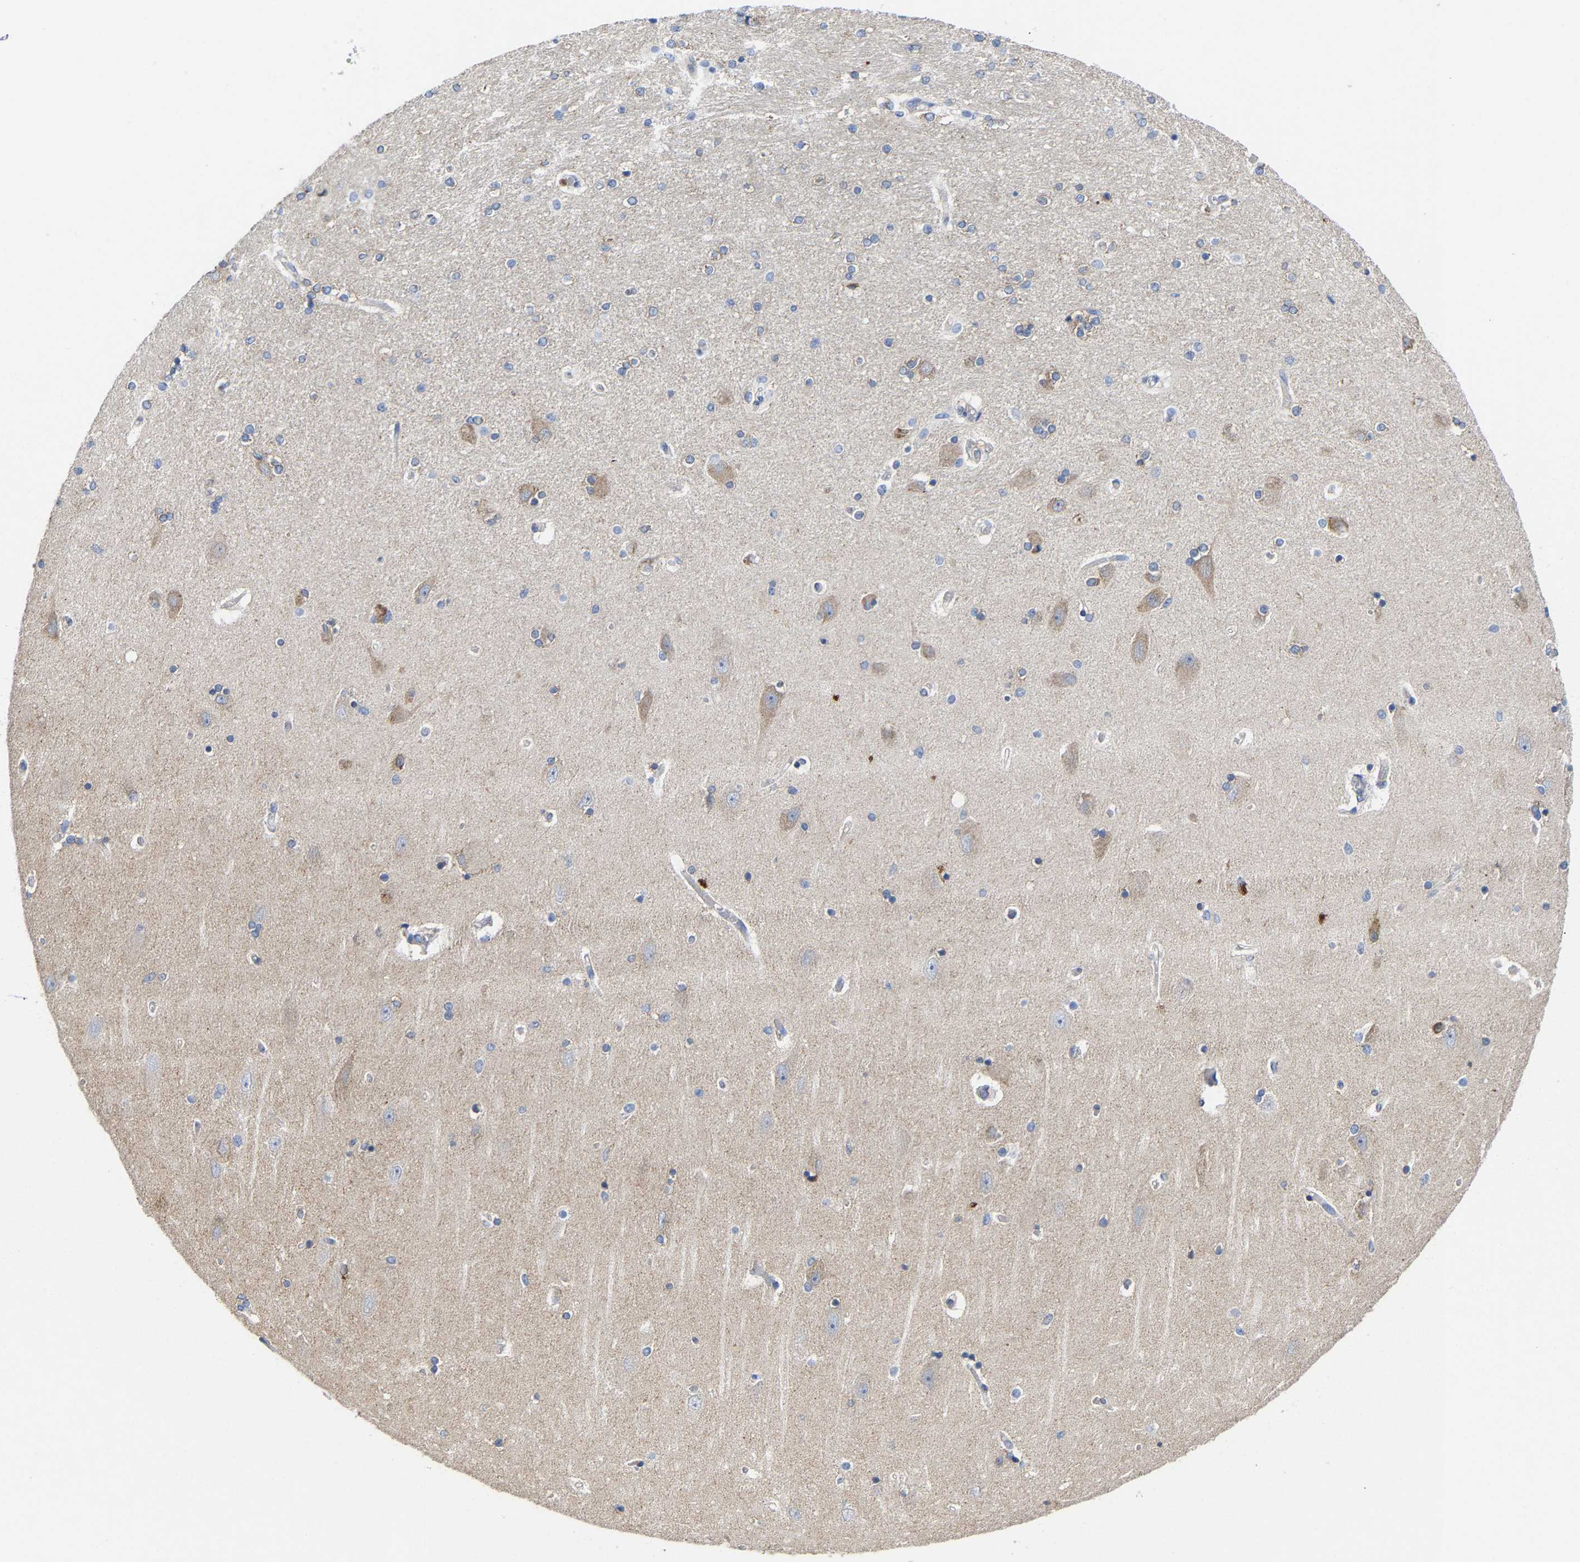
{"staining": {"intensity": "weak", "quantity": "<25%", "location": "cytoplasmic/membranous"}, "tissue": "hippocampus", "cell_type": "Glial cells", "image_type": "normal", "snomed": [{"axis": "morphology", "description": "Normal tissue, NOS"}, {"axis": "topography", "description": "Hippocampus"}], "caption": "The micrograph shows no staining of glial cells in normal hippocampus. (Stains: DAB (3,3'-diaminobenzidine) immunohistochemistry with hematoxylin counter stain, Microscopy: brightfield microscopy at high magnification).", "gene": "PPP1R15A", "patient": {"sex": "female", "age": 54}}